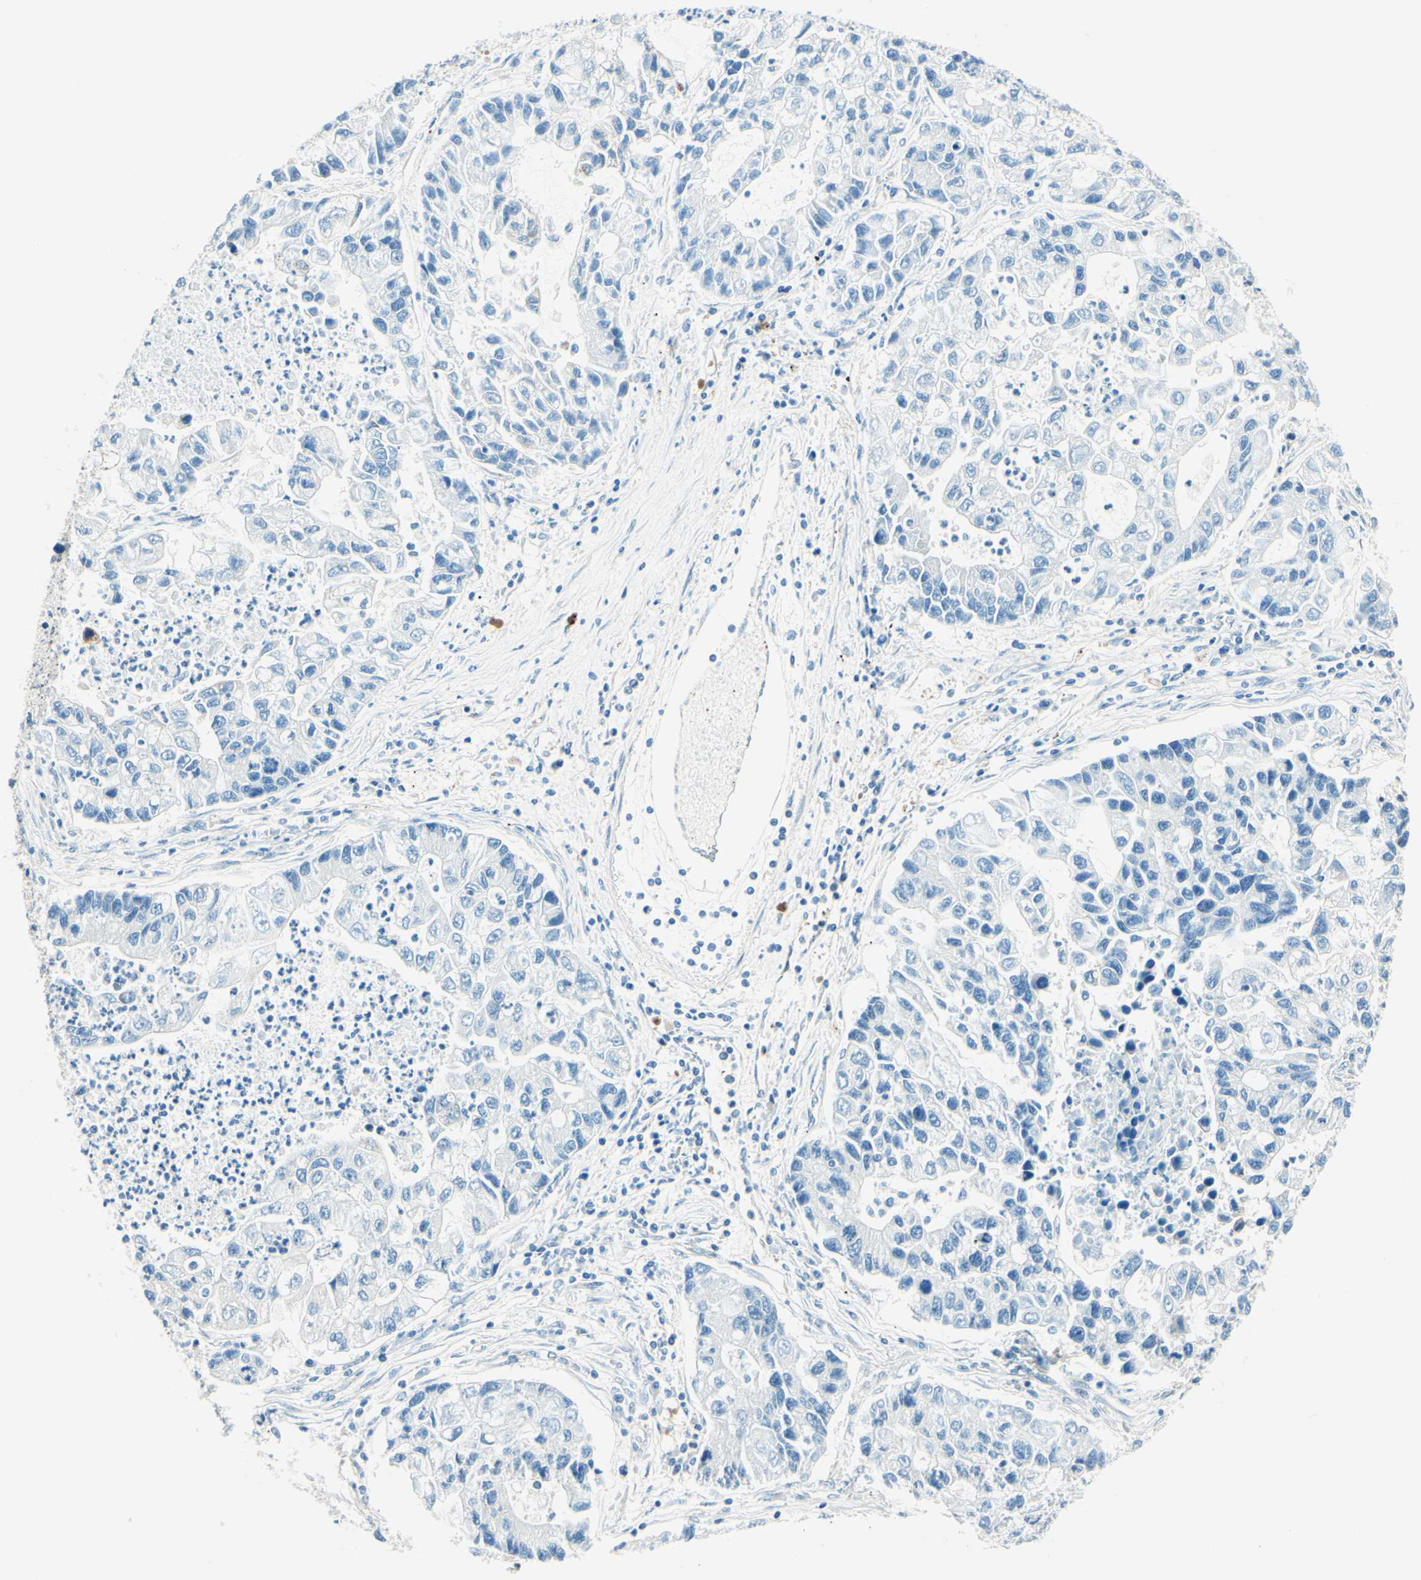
{"staining": {"intensity": "negative", "quantity": "none", "location": "none"}, "tissue": "lung cancer", "cell_type": "Tumor cells", "image_type": "cancer", "snomed": [{"axis": "morphology", "description": "Adenocarcinoma, NOS"}, {"axis": "topography", "description": "Lung"}], "caption": "This photomicrograph is of lung cancer stained with IHC to label a protein in brown with the nuclei are counter-stained blue. There is no positivity in tumor cells.", "gene": "TAOK2", "patient": {"sex": "female", "age": 51}}